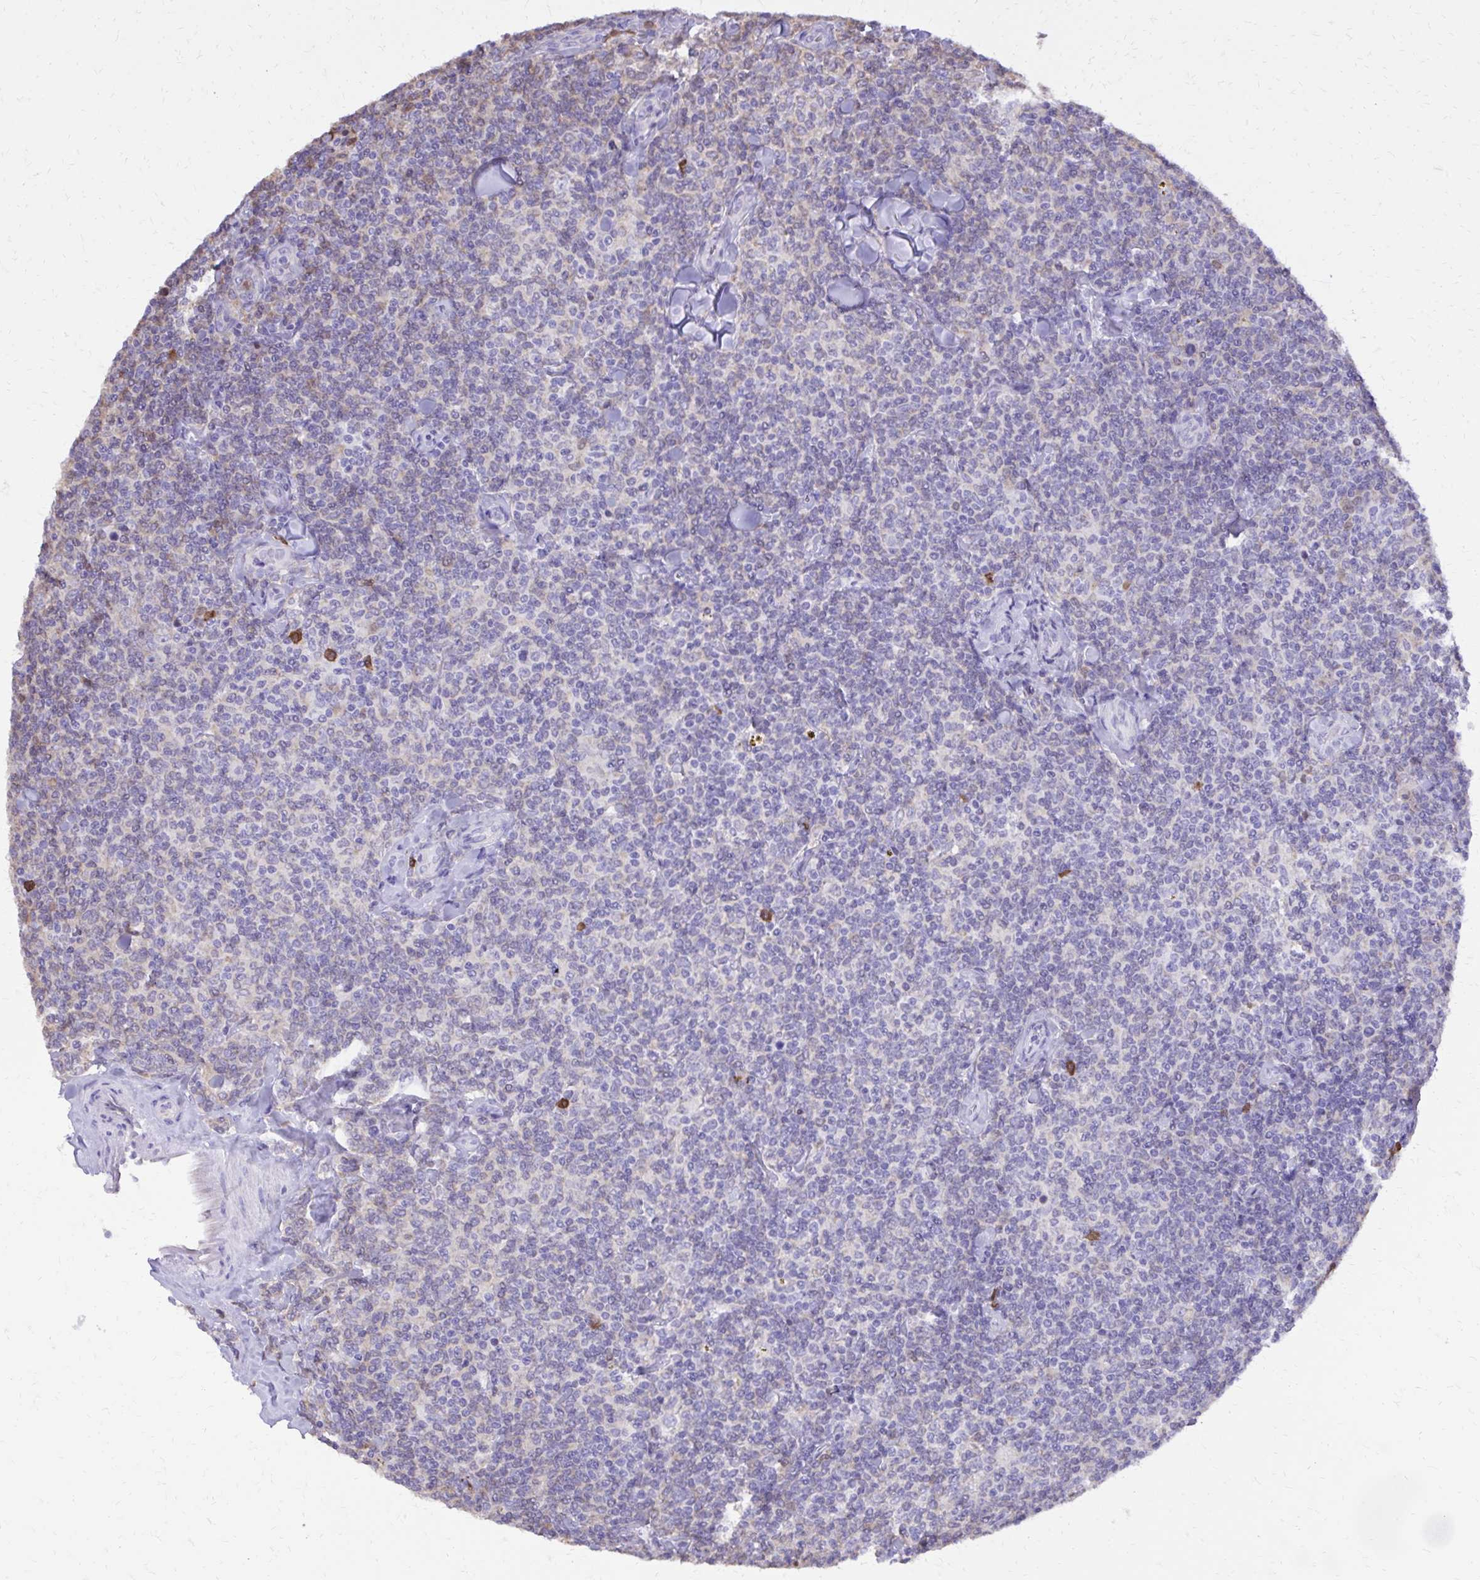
{"staining": {"intensity": "negative", "quantity": "none", "location": "none"}, "tissue": "lymphoma", "cell_type": "Tumor cells", "image_type": "cancer", "snomed": [{"axis": "morphology", "description": "Malignant lymphoma, non-Hodgkin's type, Low grade"}, {"axis": "topography", "description": "Lymph node"}], "caption": "Photomicrograph shows no protein positivity in tumor cells of low-grade malignant lymphoma, non-Hodgkin's type tissue. (Stains: DAB immunohistochemistry with hematoxylin counter stain, Microscopy: brightfield microscopy at high magnification).", "gene": "CAT", "patient": {"sex": "female", "age": 56}}